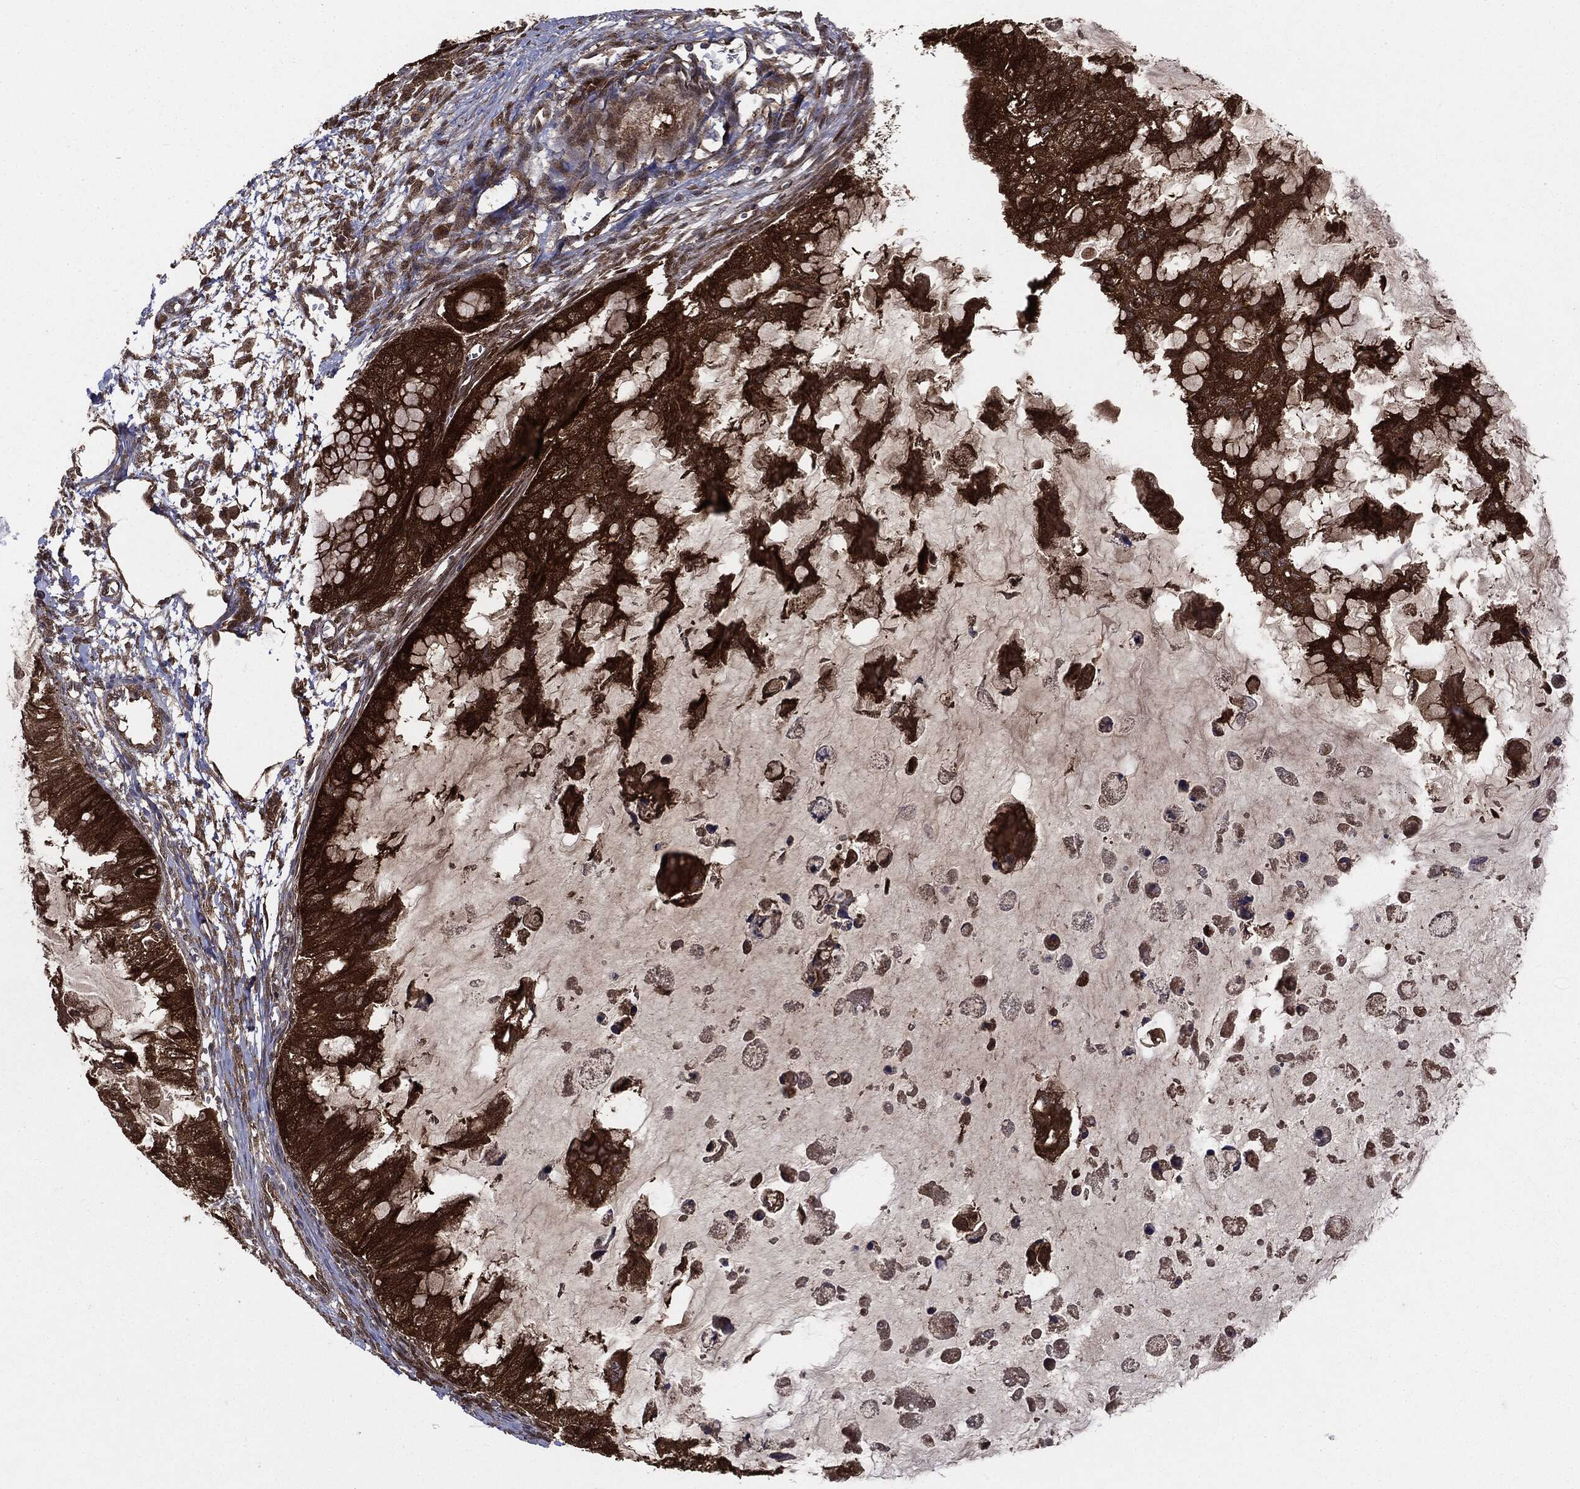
{"staining": {"intensity": "strong", "quantity": ">75%", "location": "cytoplasmic/membranous"}, "tissue": "ovarian cancer", "cell_type": "Tumor cells", "image_type": "cancer", "snomed": [{"axis": "morphology", "description": "Cystadenocarcinoma, mucinous, NOS"}, {"axis": "topography", "description": "Ovary"}], "caption": "Immunohistochemical staining of human ovarian cancer exhibits strong cytoplasmic/membranous protein staining in approximately >75% of tumor cells. Nuclei are stained in blue.", "gene": "NME1", "patient": {"sex": "female", "age": 72}}